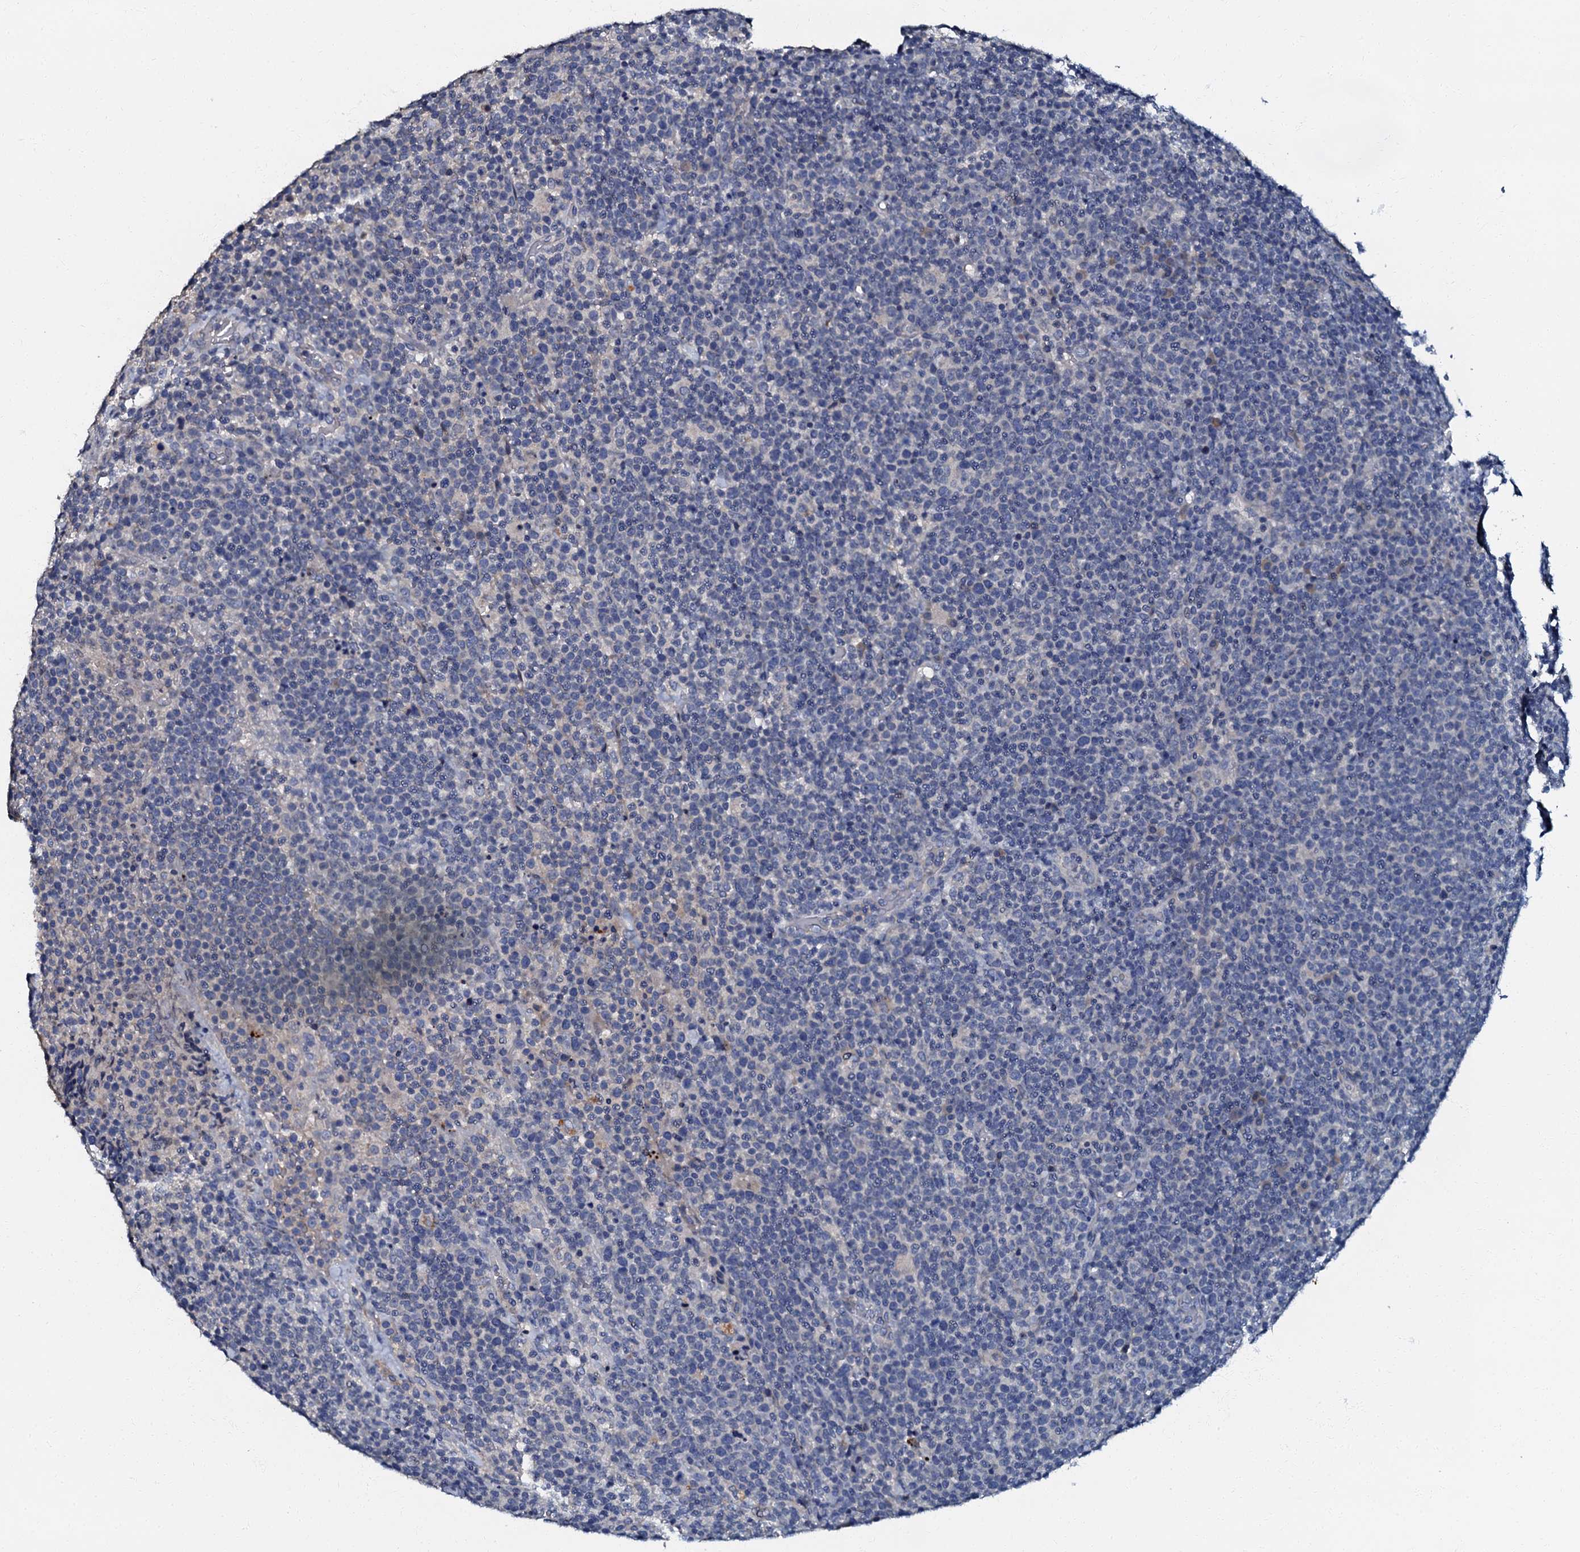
{"staining": {"intensity": "negative", "quantity": "none", "location": "none"}, "tissue": "lymphoma", "cell_type": "Tumor cells", "image_type": "cancer", "snomed": [{"axis": "morphology", "description": "Malignant lymphoma, non-Hodgkin's type, High grade"}, {"axis": "topography", "description": "Lymph node"}], "caption": "Tumor cells are negative for protein expression in human high-grade malignant lymphoma, non-Hodgkin's type. The staining is performed using DAB brown chromogen with nuclei counter-stained in using hematoxylin.", "gene": "OLAH", "patient": {"sex": "male", "age": 61}}